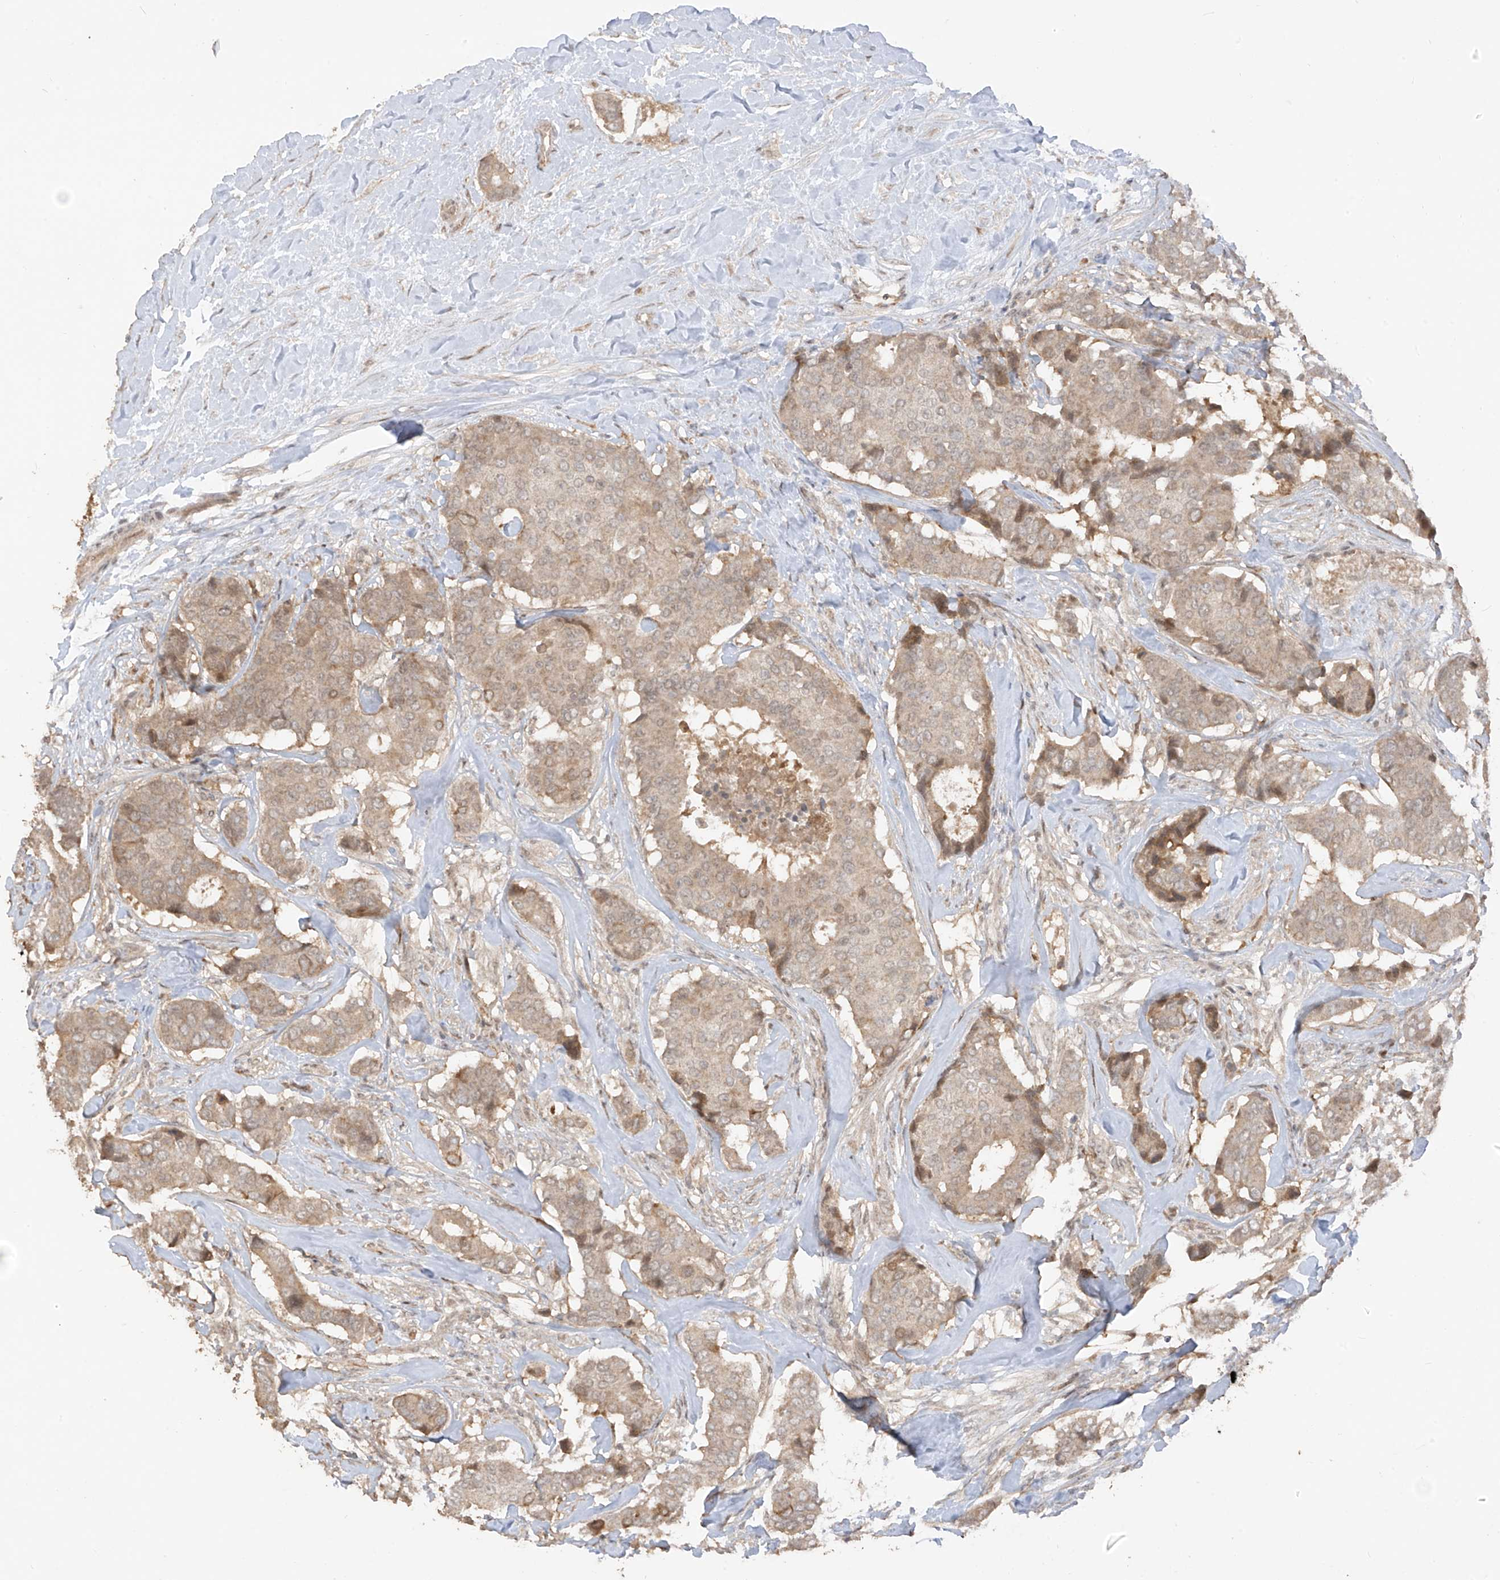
{"staining": {"intensity": "weak", "quantity": "<25%", "location": "cytoplasmic/membranous"}, "tissue": "breast cancer", "cell_type": "Tumor cells", "image_type": "cancer", "snomed": [{"axis": "morphology", "description": "Duct carcinoma"}, {"axis": "topography", "description": "Breast"}], "caption": "This is an immunohistochemistry photomicrograph of human breast cancer. There is no staining in tumor cells.", "gene": "COLGALT2", "patient": {"sex": "female", "age": 75}}